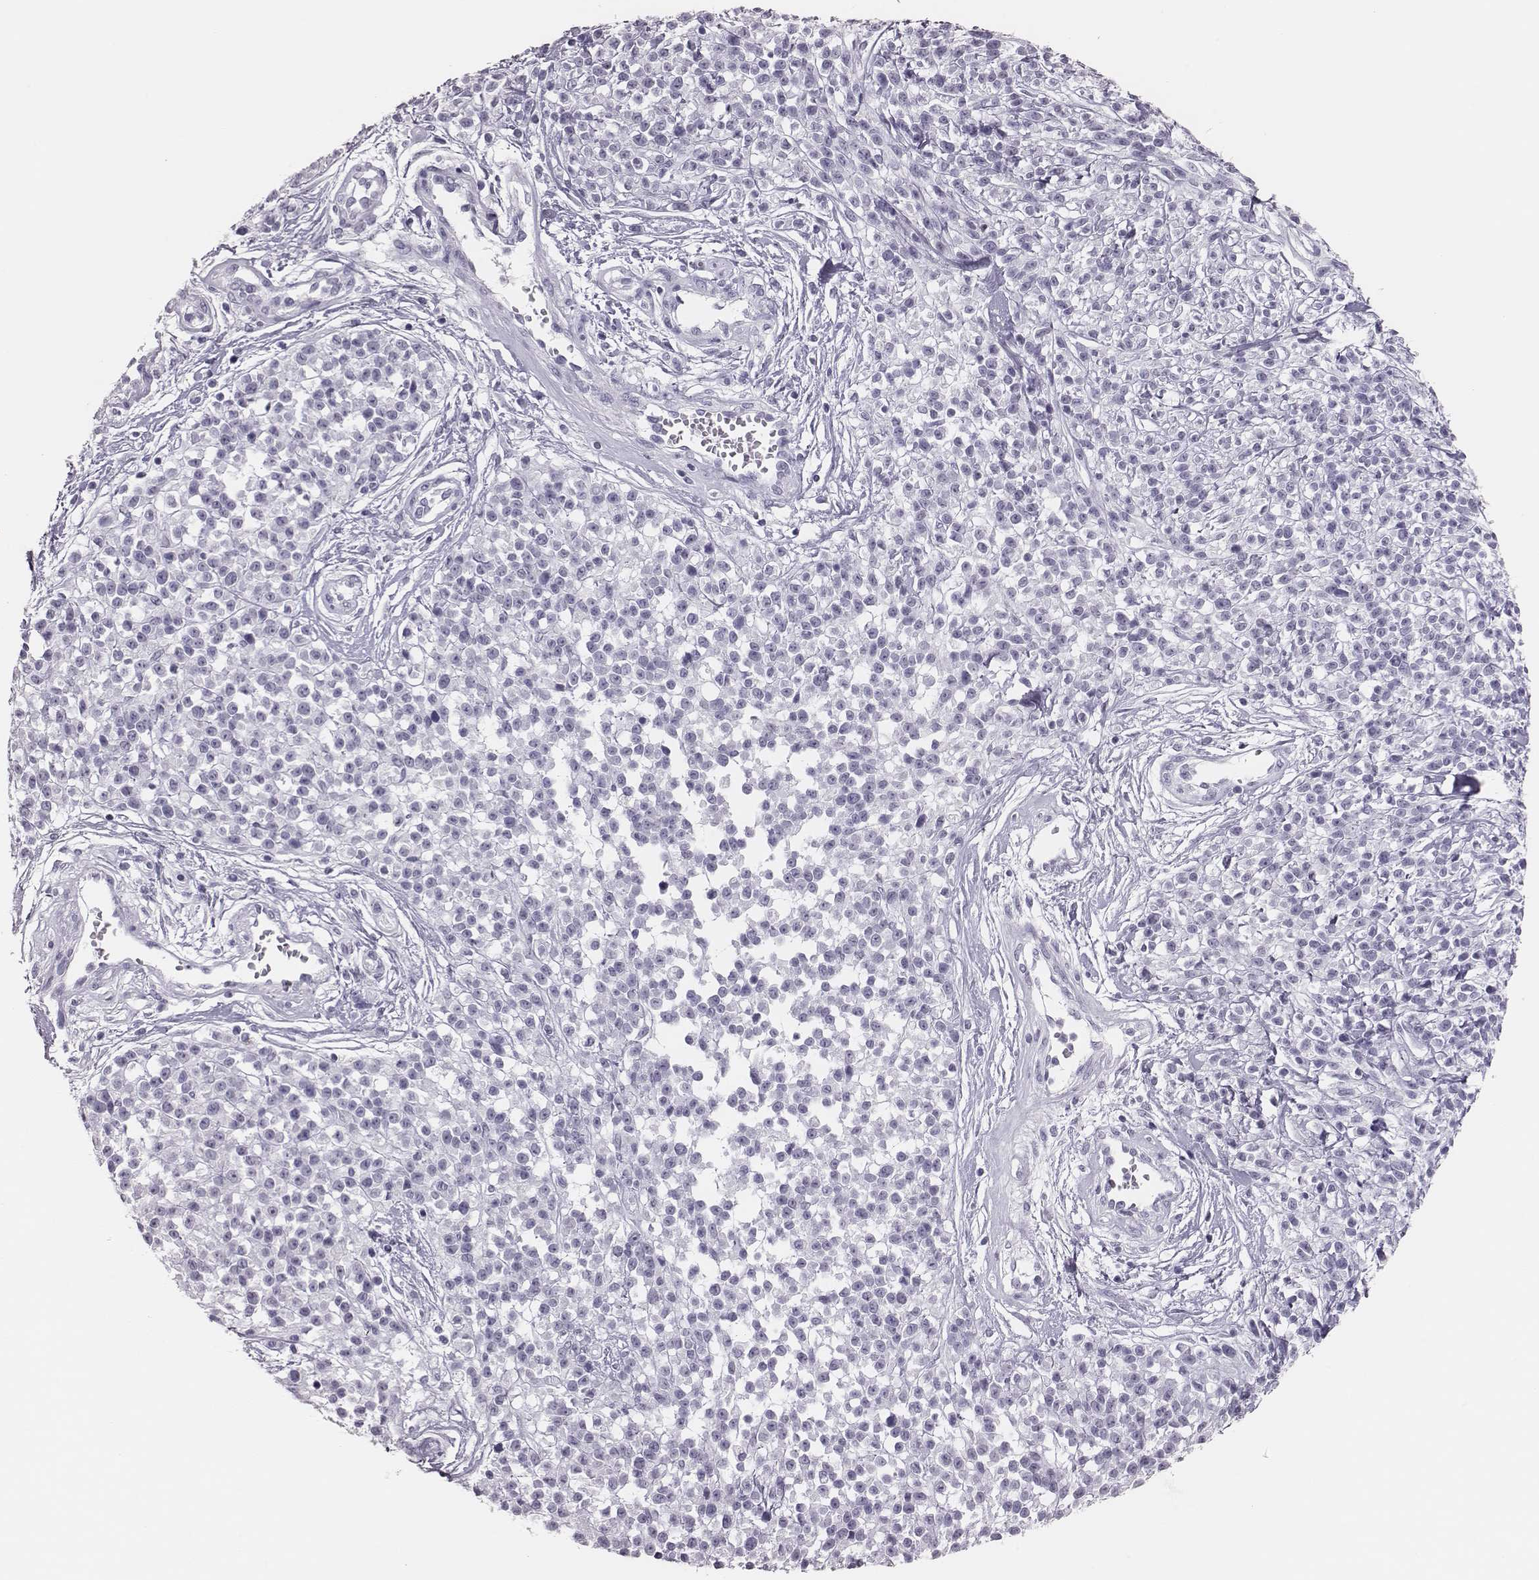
{"staining": {"intensity": "negative", "quantity": "none", "location": "none"}, "tissue": "melanoma", "cell_type": "Tumor cells", "image_type": "cancer", "snomed": [{"axis": "morphology", "description": "Malignant melanoma, NOS"}, {"axis": "topography", "description": "Skin"}, {"axis": "topography", "description": "Skin of trunk"}], "caption": "Immunohistochemical staining of human melanoma exhibits no significant positivity in tumor cells.", "gene": "H1-6", "patient": {"sex": "male", "age": 74}}